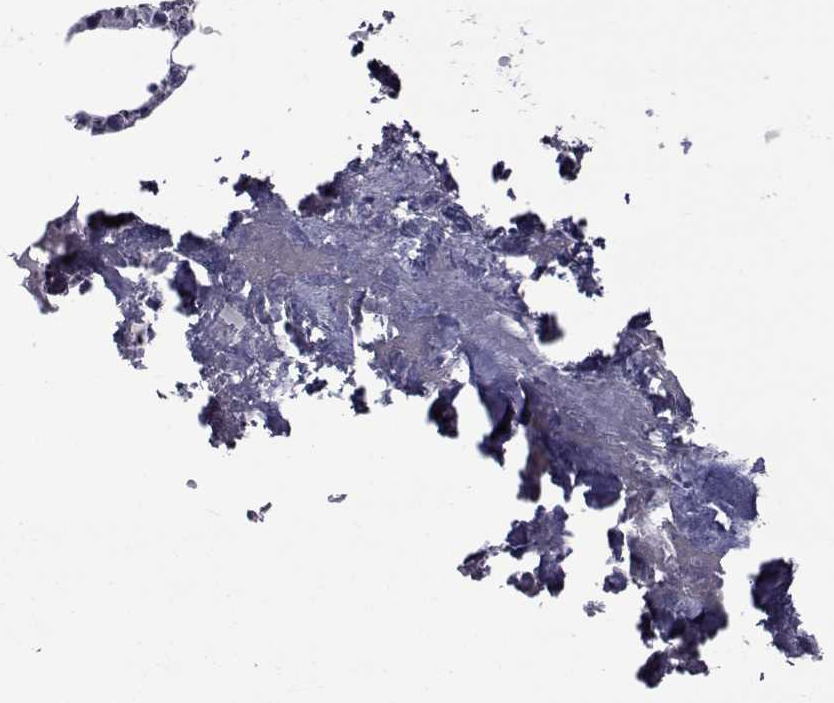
{"staining": {"intensity": "negative", "quantity": "none", "location": "none"}, "tissue": "bone marrow", "cell_type": "Hematopoietic cells", "image_type": "normal", "snomed": [{"axis": "morphology", "description": "Normal tissue, NOS"}, {"axis": "topography", "description": "Bone marrow"}], "caption": "An immunohistochemistry photomicrograph of benign bone marrow is shown. There is no staining in hematopoietic cells of bone marrow. Nuclei are stained in blue.", "gene": "FDXR", "patient": {"sex": "male", "age": 54}}